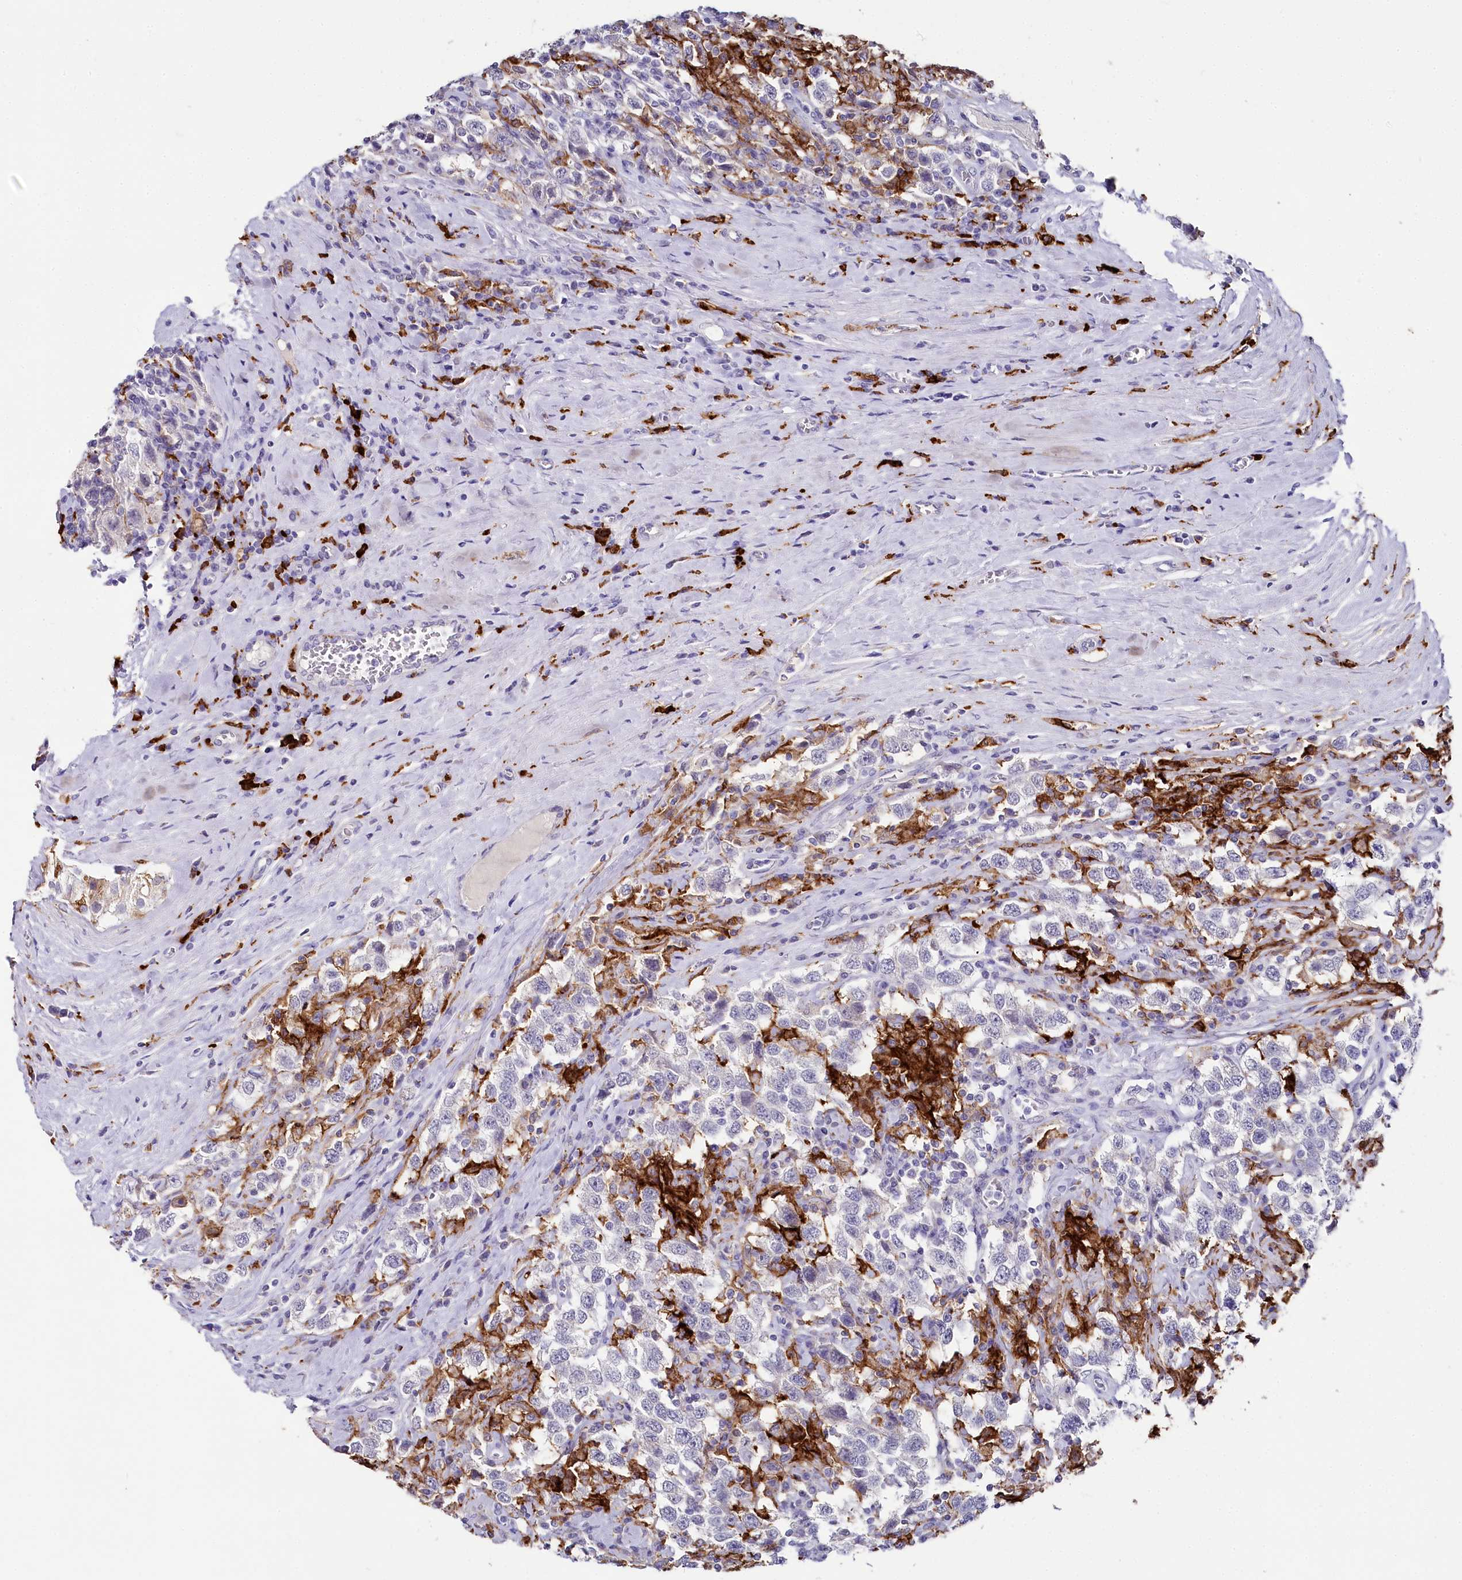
{"staining": {"intensity": "negative", "quantity": "none", "location": "none"}, "tissue": "testis cancer", "cell_type": "Tumor cells", "image_type": "cancer", "snomed": [{"axis": "morphology", "description": "Seminoma, NOS"}, {"axis": "topography", "description": "Testis"}], "caption": "DAB (3,3'-diaminobenzidine) immunohistochemical staining of testis cancer reveals no significant staining in tumor cells.", "gene": "CLEC4M", "patient": {"sex": "male", "age": 41}}